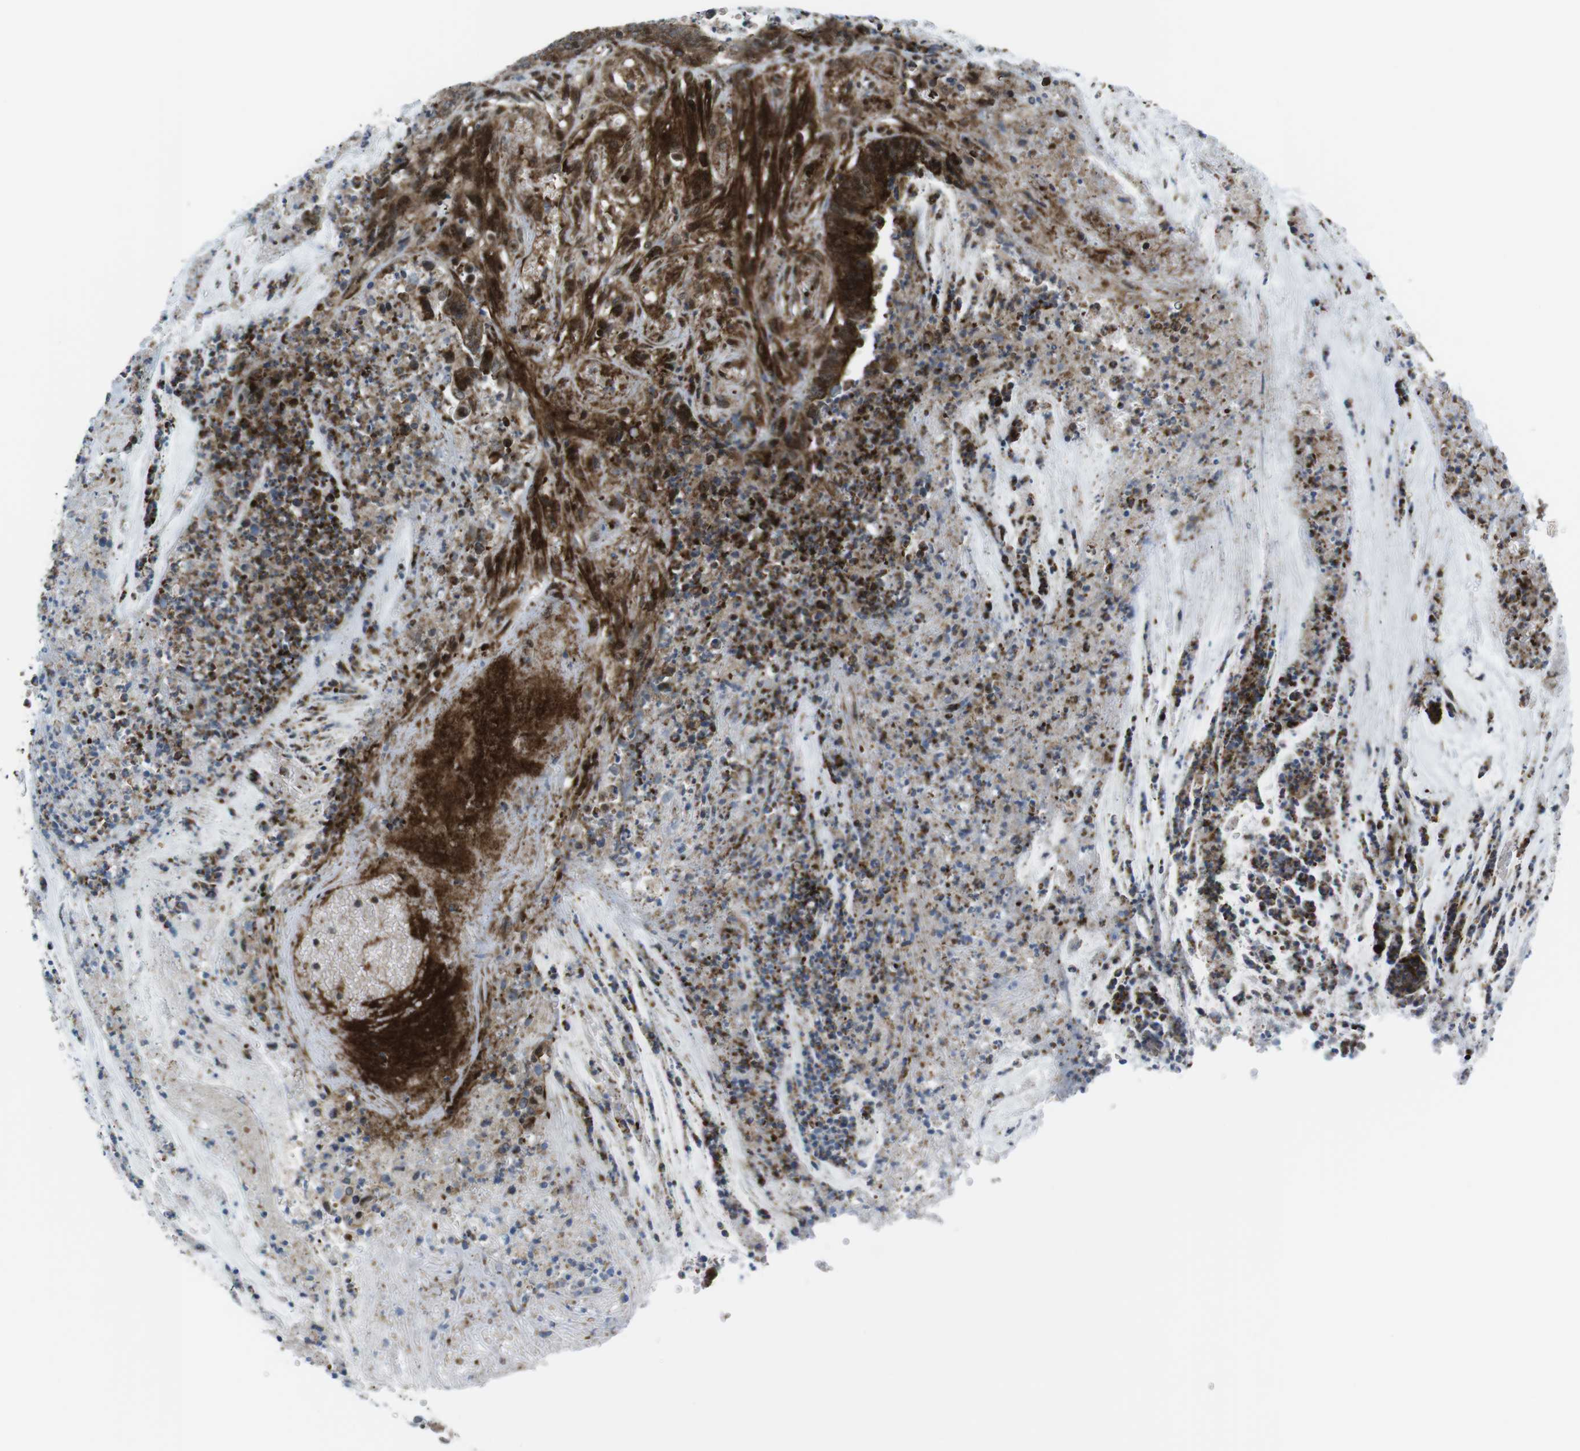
{"staining": {"intensity": "strong", "quantity": "25%-75%", "location": "cytoplasmic/membranous"}, "tissue": "colorectal cancer", "cell_type": "Tumor cells", "image_type": "cancer", "snomed": [{"axis": "morphology", "description": "Adenocarcinoma, NOS"}, {"axis": "topography", "description": "Rectum"}], "caption": "Strong cytoplasmic/membranous expression for a protein is identified in about 25%-75% of tumor cells of colorectal cancer using immunohistochemistry.", "gene": "CUL7", "patient": {"sex": "female", "age": 66}}